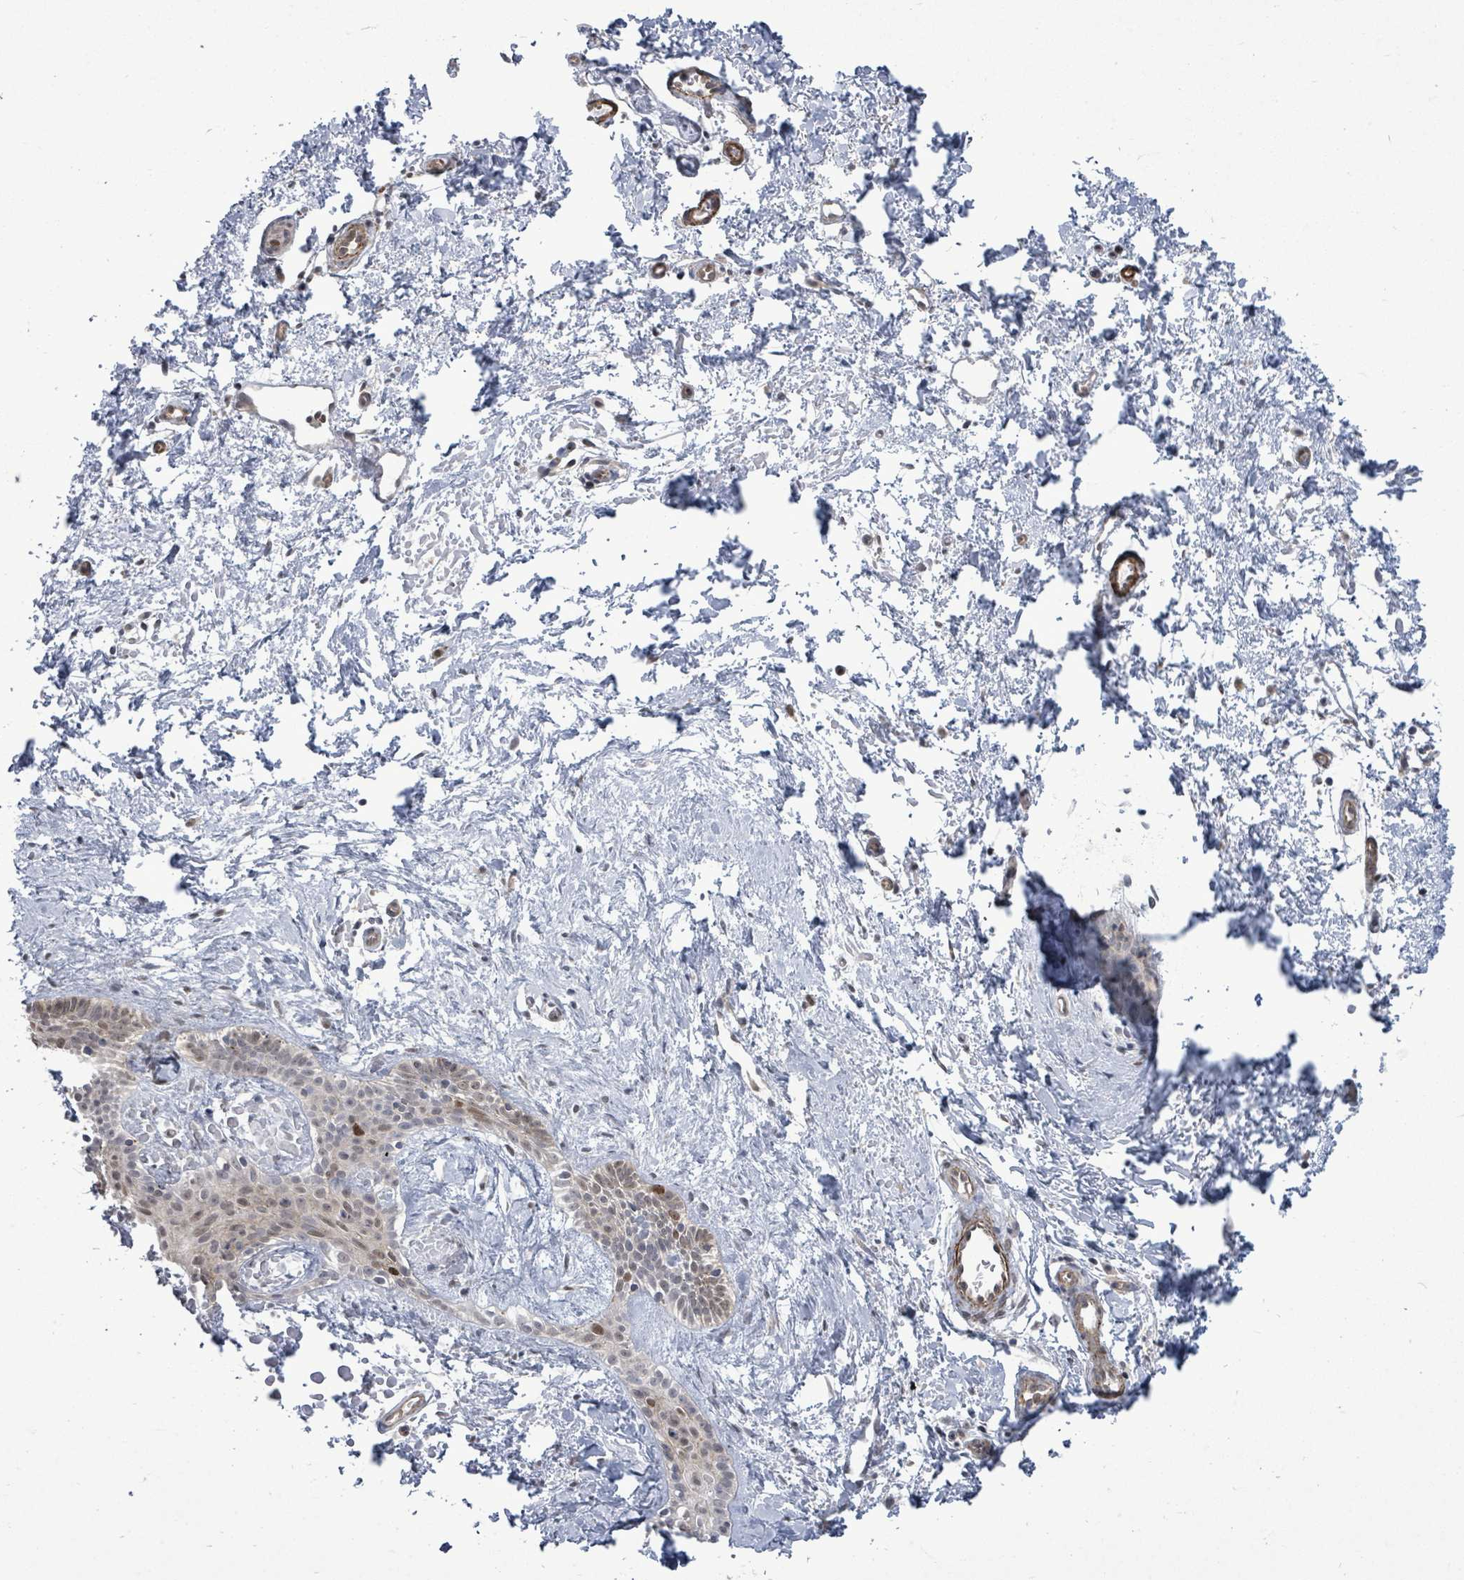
{"staining": {"intensity": "moderate", "quantity": "<25%", "location": "nuclear"}, "tissue": "skin cancer", "cell_type": "Tumor cells", "image_type": "cancer", "snomed": [{"axis": "morphology", "description": "Basal cell carcinoma"}, {"axis": "topography", "description": "Skin"}], "caption": "Protein analysis of skin cancer tissue reveals moderate nuclear staining in about <25% of tumor cells. (DAB (3,3'-diaminobenzidine) IHC with brightfield microscopy, high magnification).", "gene": "PAPSS1", "patient": {"sex": "male", "age": 78}}